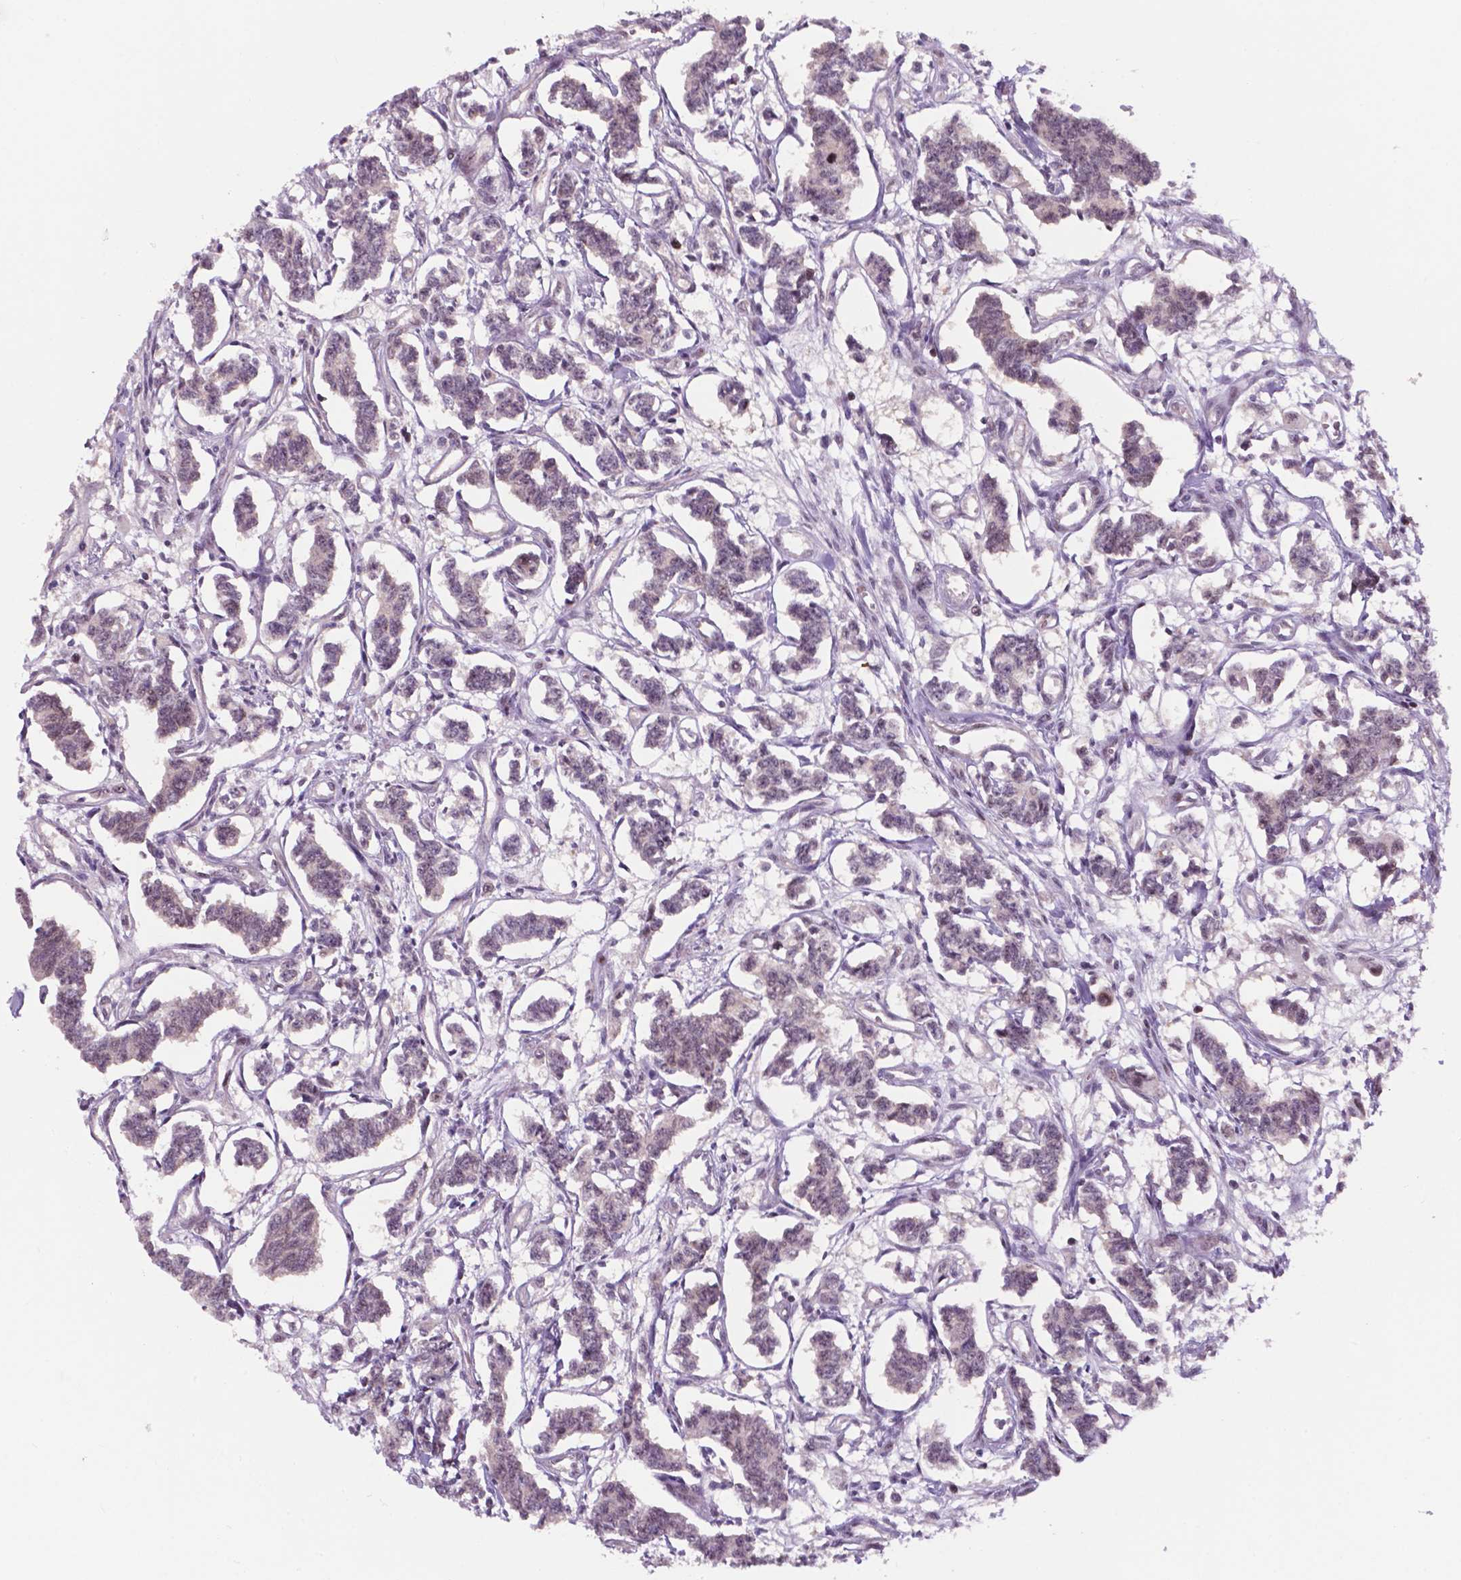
{"staining": {"intensity": "weak", "quantity": "<25%", "location": "nuclear"}, "tissue": "carcinoid", "cell_type": "Tumor cells", "image_type": "cancer", "snomed": [{"axis": "morphology", "description": "Carcinoid, malignant, NOS"}, {"axis": "topography", "description": "Kidney"}], "caption": "Immunohistochemical staining of carcinoid (malignant) demonstrates no significant staining in tumor cells.", "gene": "PER2", "patient": {"sex": "female", "age": 41}}